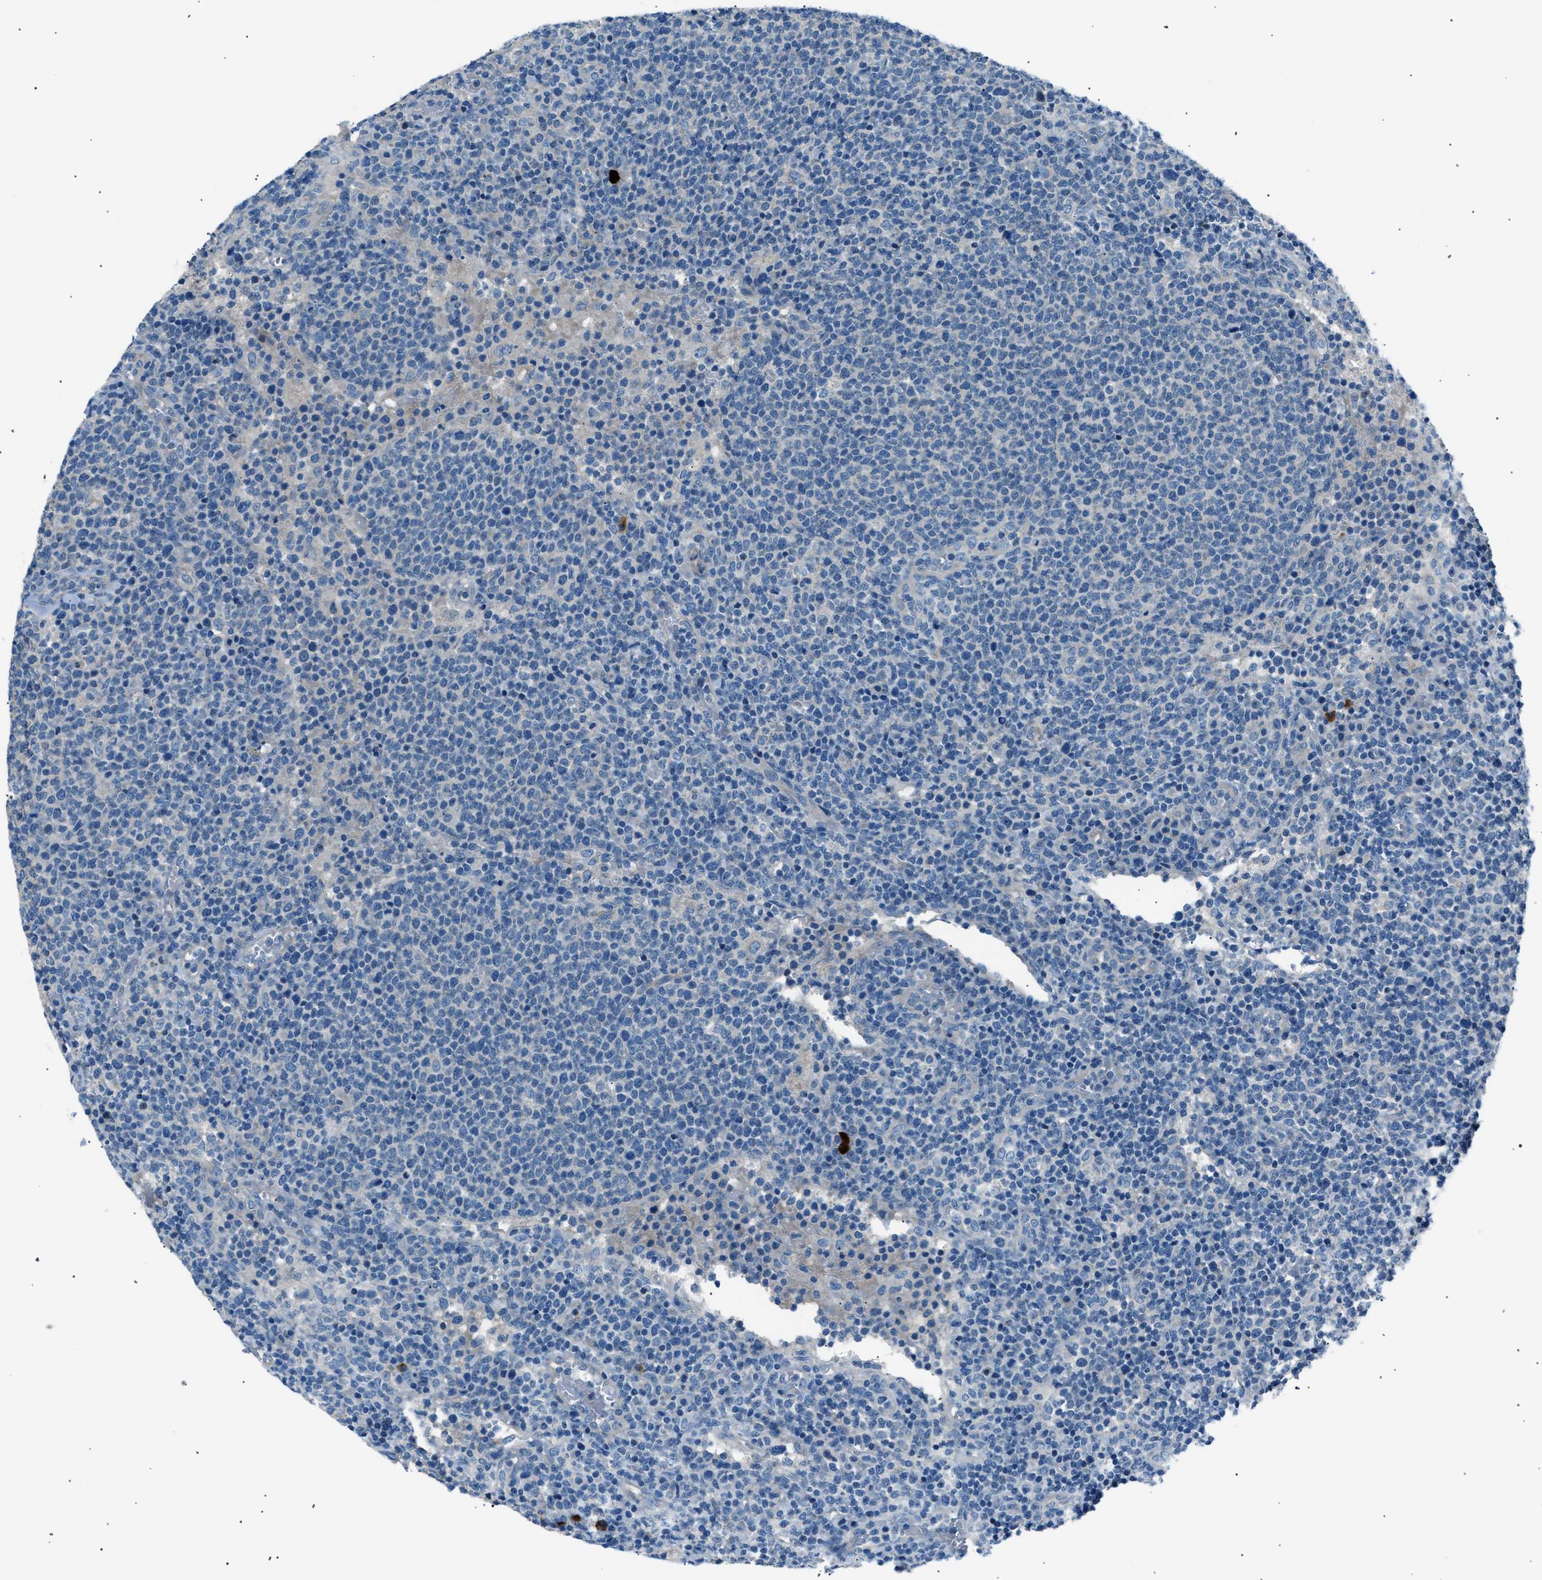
{"staining": {"intensity": "negative", "quantity": "none", "location": "none"}, "tissue": "lymphoma", "cell_type": "Tumor cells", "image_type": "cancer", "snomed": [{"axis": "morphology", "description": "Malignant lymphoma, non-Hodgkin's type, High grade"}, {"axis": "topography", "description": "Lymph node"}], "caption": "Tumor cells are negative for brown protein staining in malignant lymphoma, non-Hodgkin's type (high-grade).", "gene": "LRRC37B", "patient": {"sex": "male", "age": 61}}